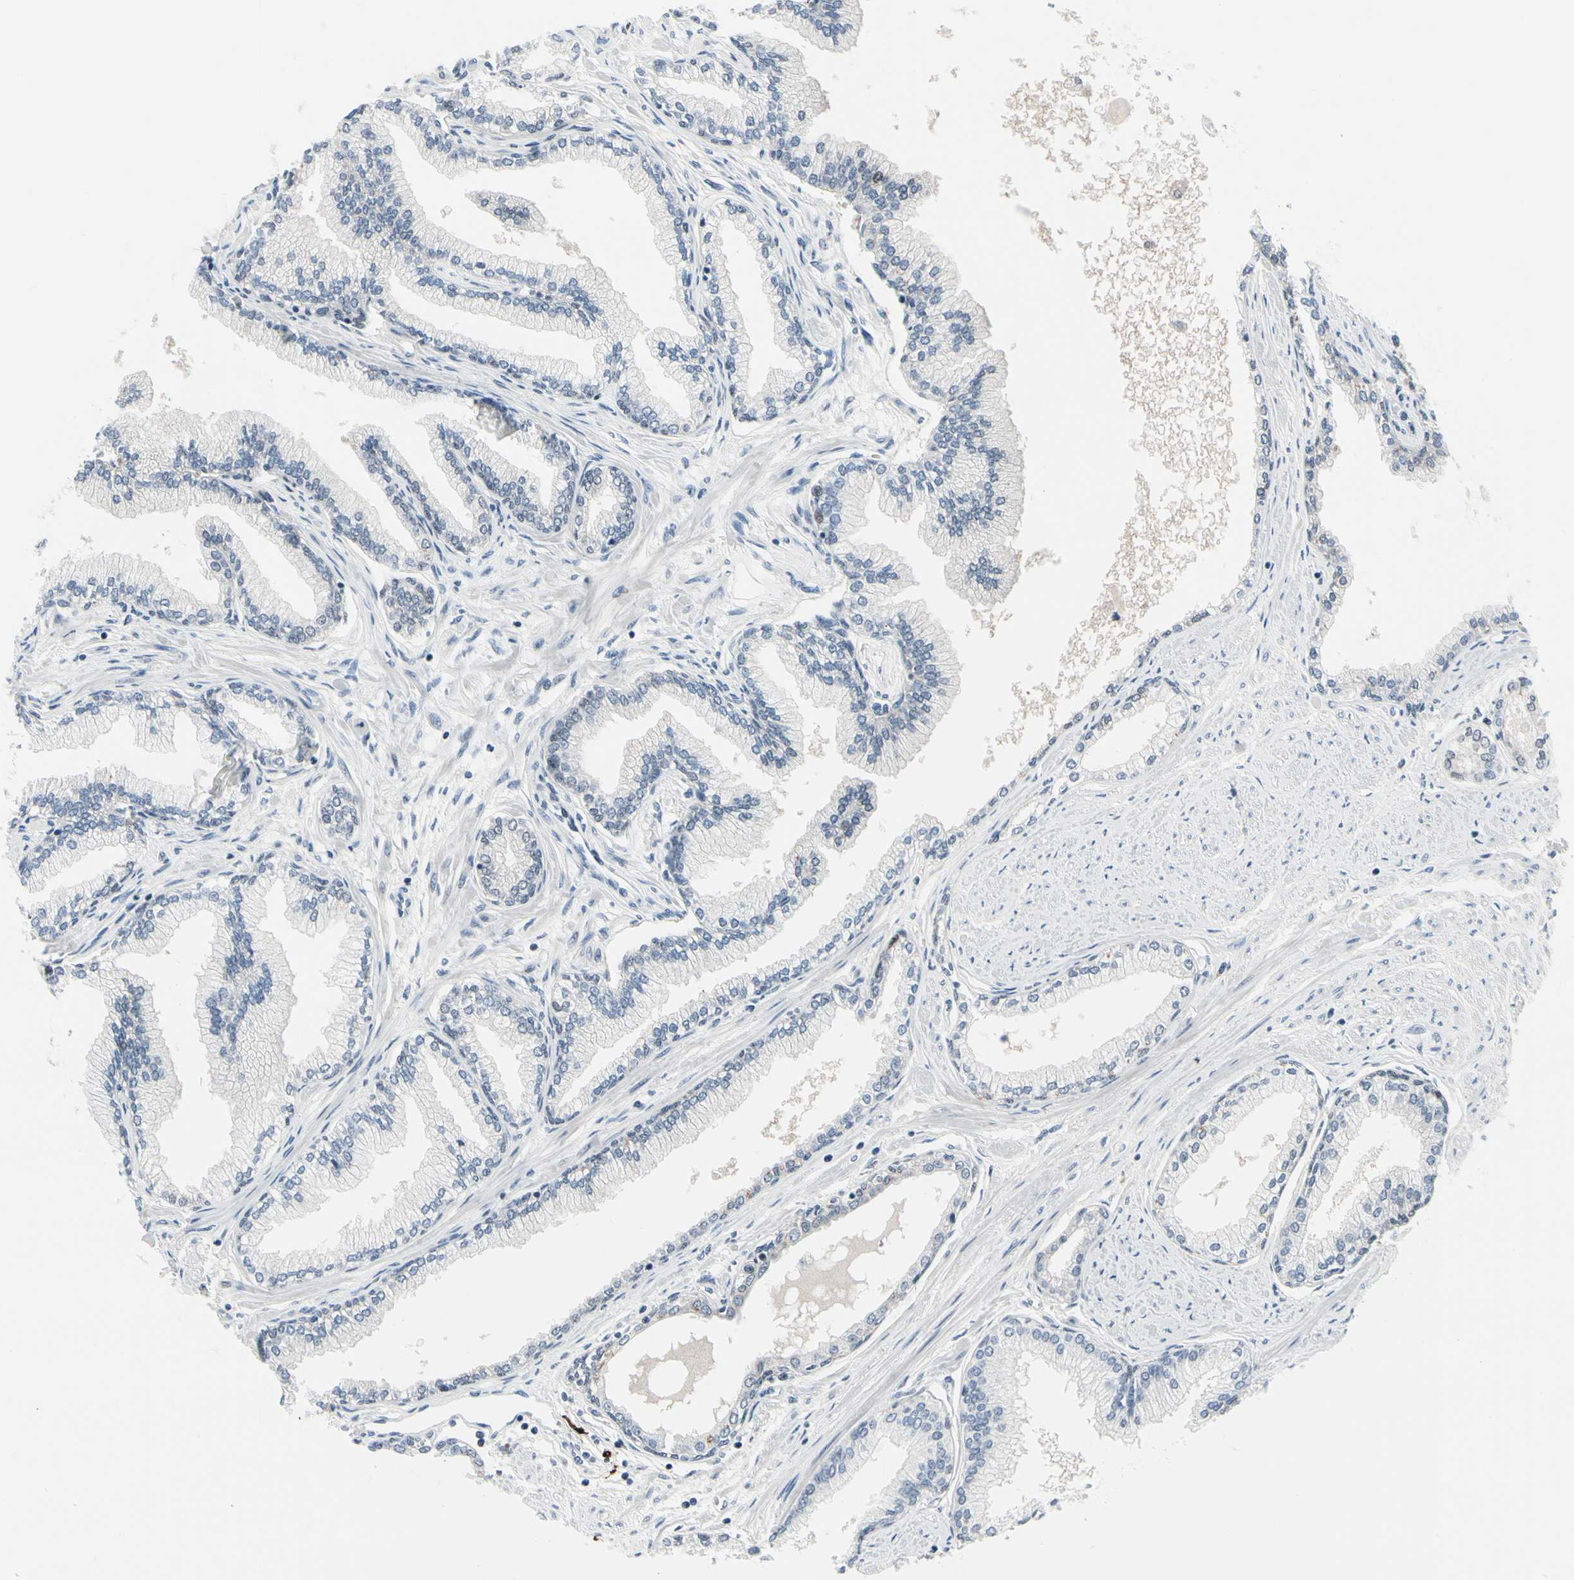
{"staining": {"intensity": "weak", "quantity": "<25%", "location": "cytoplasmic/membranous,nuclear"}, "tissue": "prostate", "cell_type": "Glandular cells", "image_type": "normal", "snomed": [{"axis": "morphology", "description": "Normal tissue, NOS"}, {"axis": "topography", "description": "Prostate"}], "caption": "An immunohistochemistry (IHC) image of benign prostate is shown. There is no staining in glandular cells of prostate. The staining is performed using DAB brown chromogen with nuclei counter-stained in using hematoxylin.", "gene": "TXN", "patient": {"sex": "male", "age": 64}}